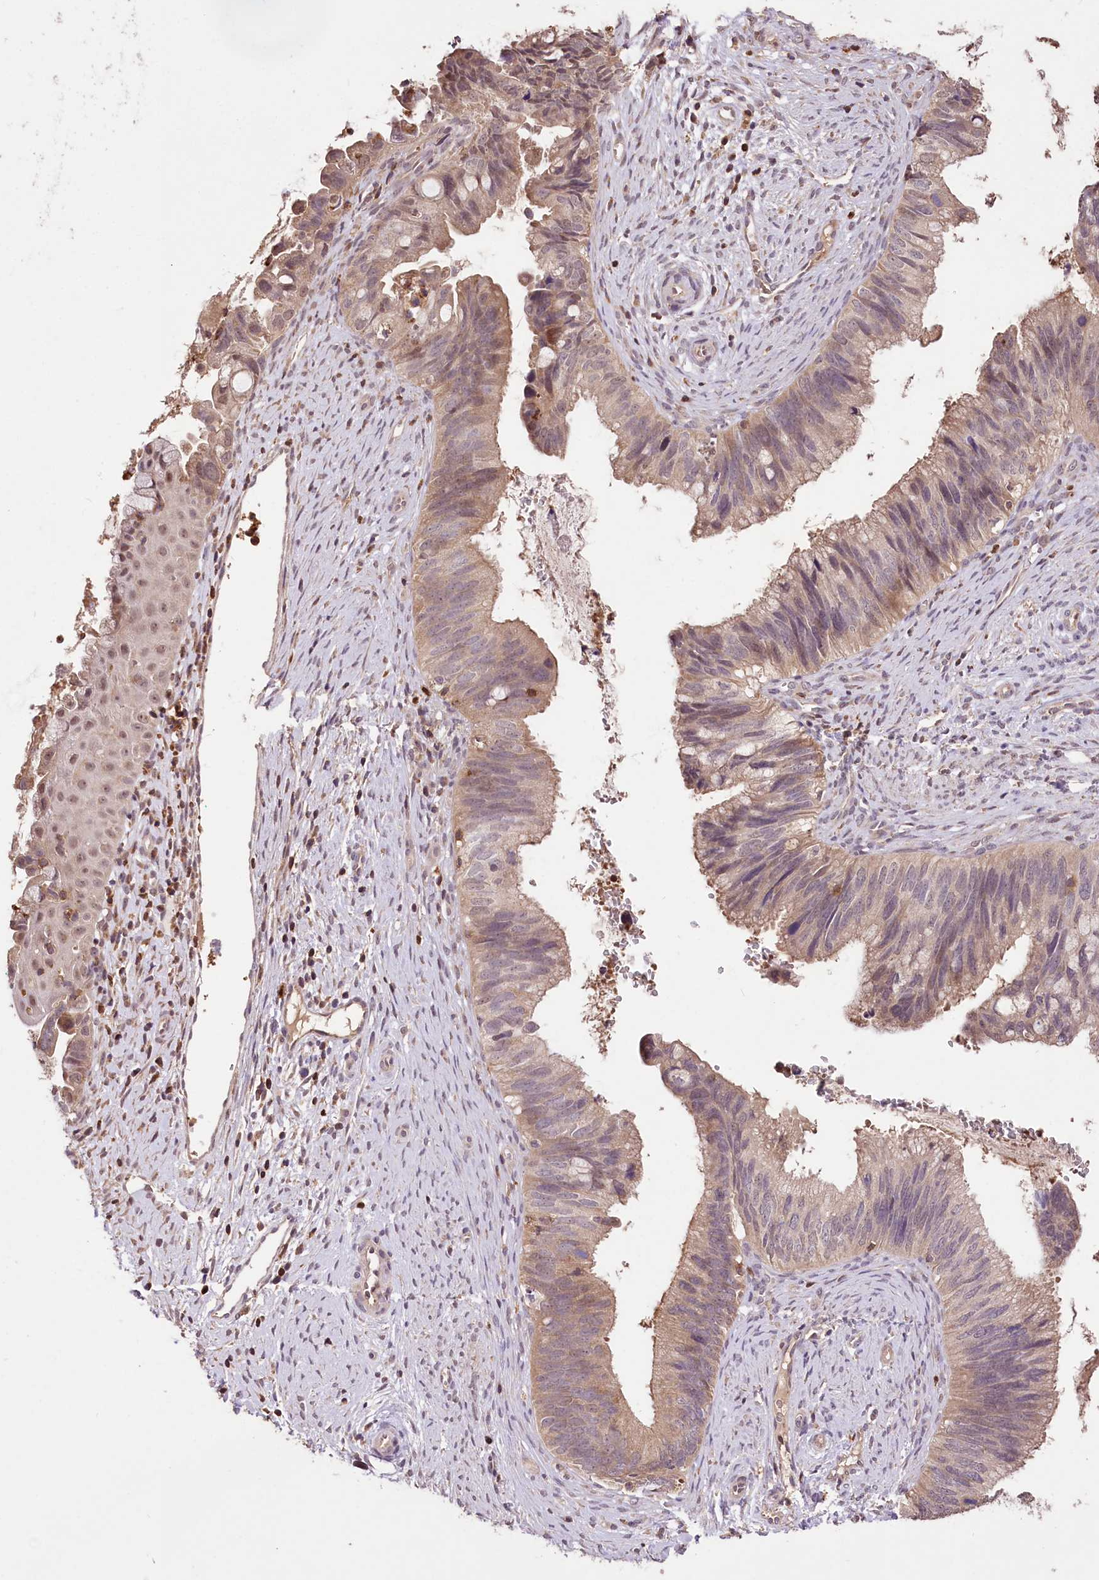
{"staining": {"intensity": "weak", "quantity": "25%-75%", "location": "cytoplasmic/membranous"}, "tissue": "cervical cancer", "cell_type": "Tumor cells", "image_type": "cancer", "snomed": [{"axis": "morphology", "description": "Adenocarcinoma, NOS"}, {"axis": "topography", "description": "Cervix"}], "caption": "Human adenocarcinoma (cervical) stained with a protein marker displays weak staining in tumor cells.", "gene": "SERGEF", "patient": {"sex": "female", "age": 42}}